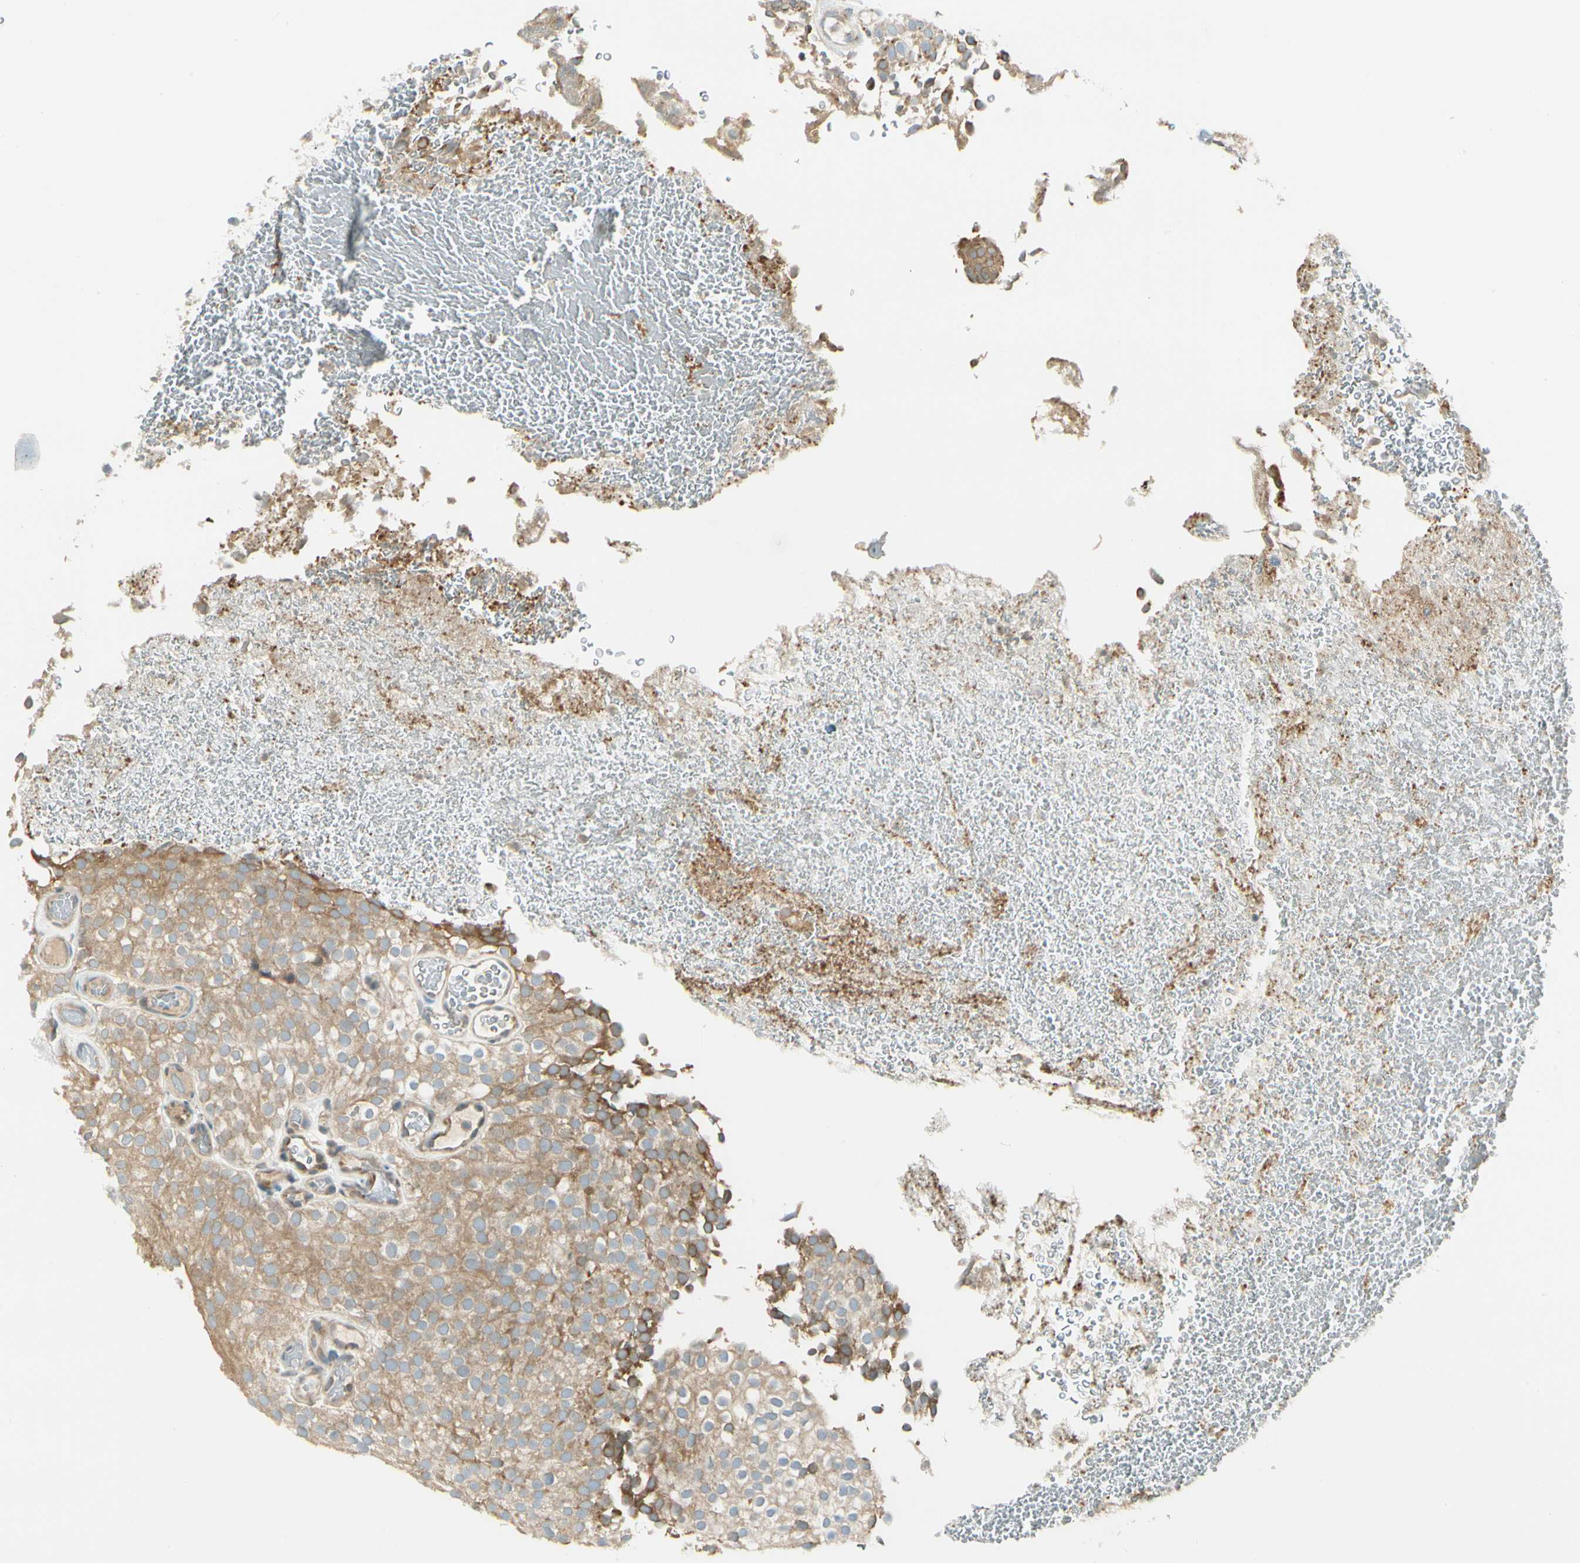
{"staining": {"intensity": "moderate", "quantity": ">75%", "location": "cytoplasmic/membranous"}, "tissue": "urothelial cancer", "cell_type": "Tumor cells", "image_type": "cancer", "snomed": [{"axis": "morphology", "description": "Urothelial carcinoma, Low grade"}, {"axis": "topography", "description": "Urinary bladder"}], "caption": "A brown stain labels moderate cytoplasmic/membranous positivity of a protein in urothelial cancer tumor cells.", "gene": "BNIP1", "patient": {"sex": "male", "age": 78}}